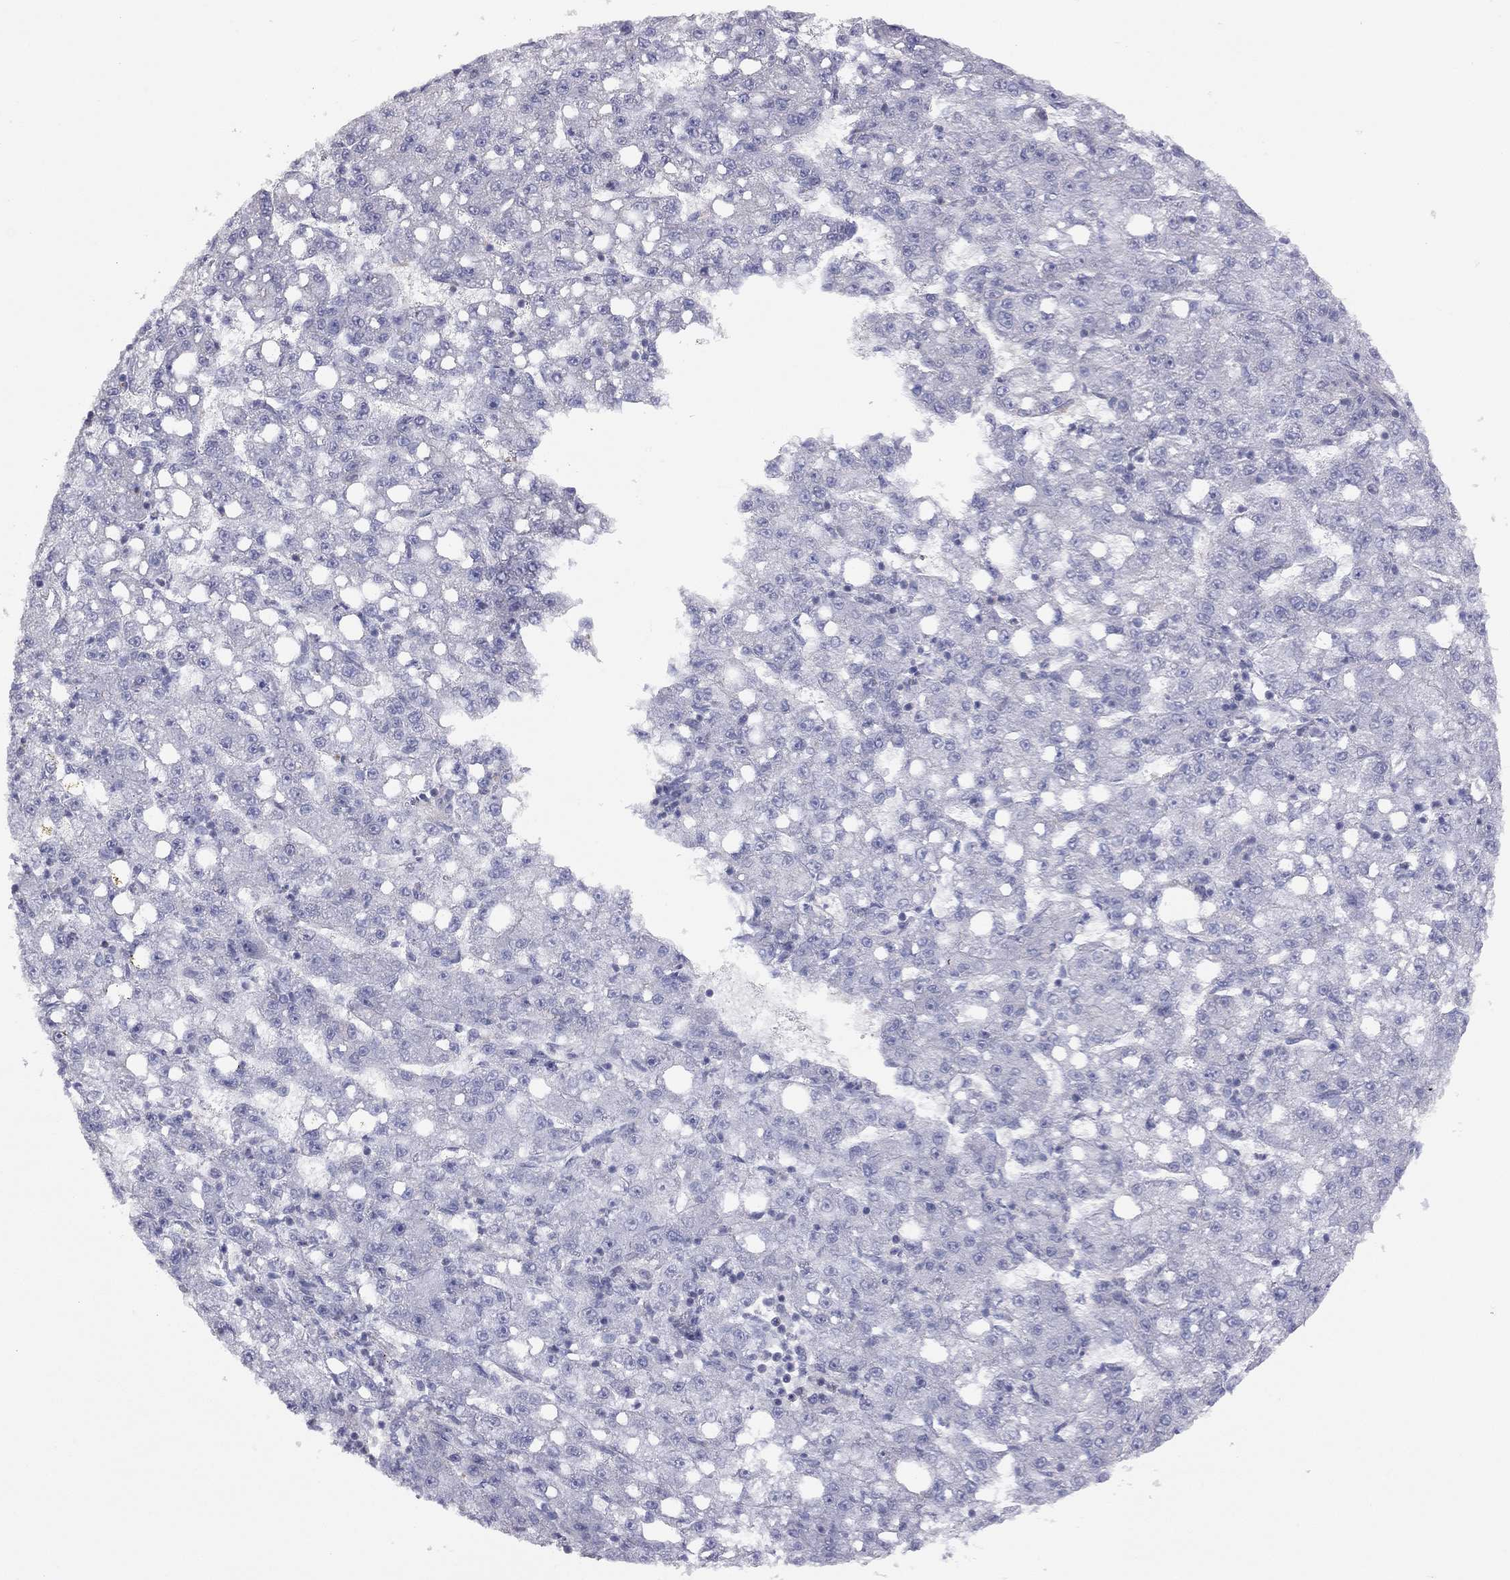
{"staining": {"intensity": "negative", "quantity": "none", "location": "none"}, "tissue": "liver cancer", "cell_type": "Tumor cells", "image_type": "cancer", "snomed": [{"axis": "morphology", "description": "Carcinoma, Hepatocellular, NOS"}, {"axis": "topography", "description": "Liver"}], "caption": "IHC photomicrograph of neoplastic tissue: liver hepatocellular carcinoma stained with DAB displays no significant protein expression in tumor cells.", "gene": "ADCYAP1", "patient": {"sex": "female", "age": 65}}